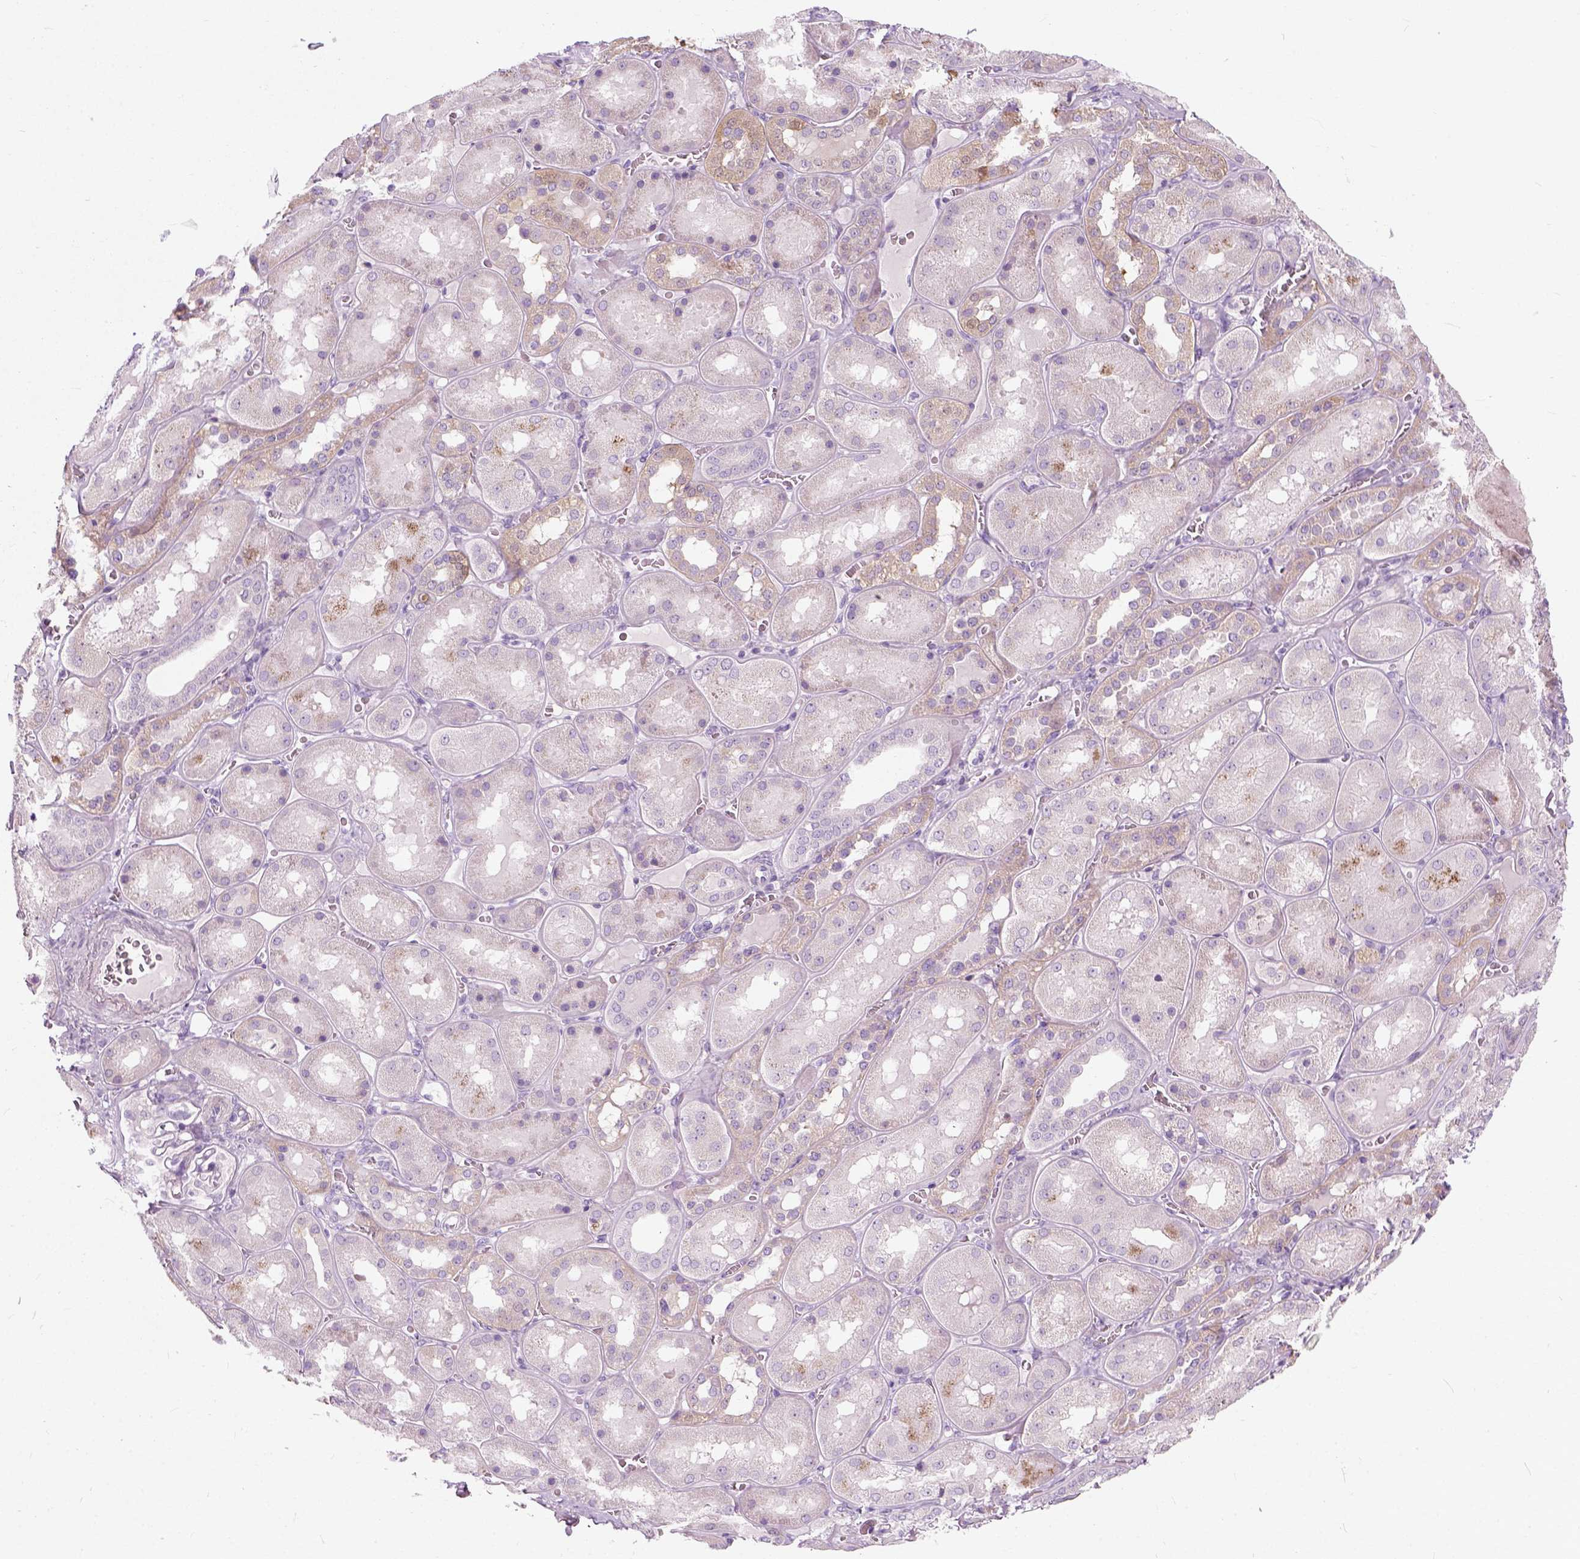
{"staining": {"intensity": "negative", "quantity": "none", "location": "none"}, "tissue": "kidney", "cell_type": "Cells in glomeruli", "image_type": "normal", "snomed": [{"axis": "morphology", "description": "Normal tissue, NOS"}, {"axis": "topography", "description": "Kidney"}], "caption": "Cells in glomeruli are negative for protein expression in benign human kidney. (DAB (3,3'-diaminobenzidine) IHC visualized using brightfield microscopy, high magnification).", "gene": "TRIM72", "patient": {"sex": "male", "age": 73}}